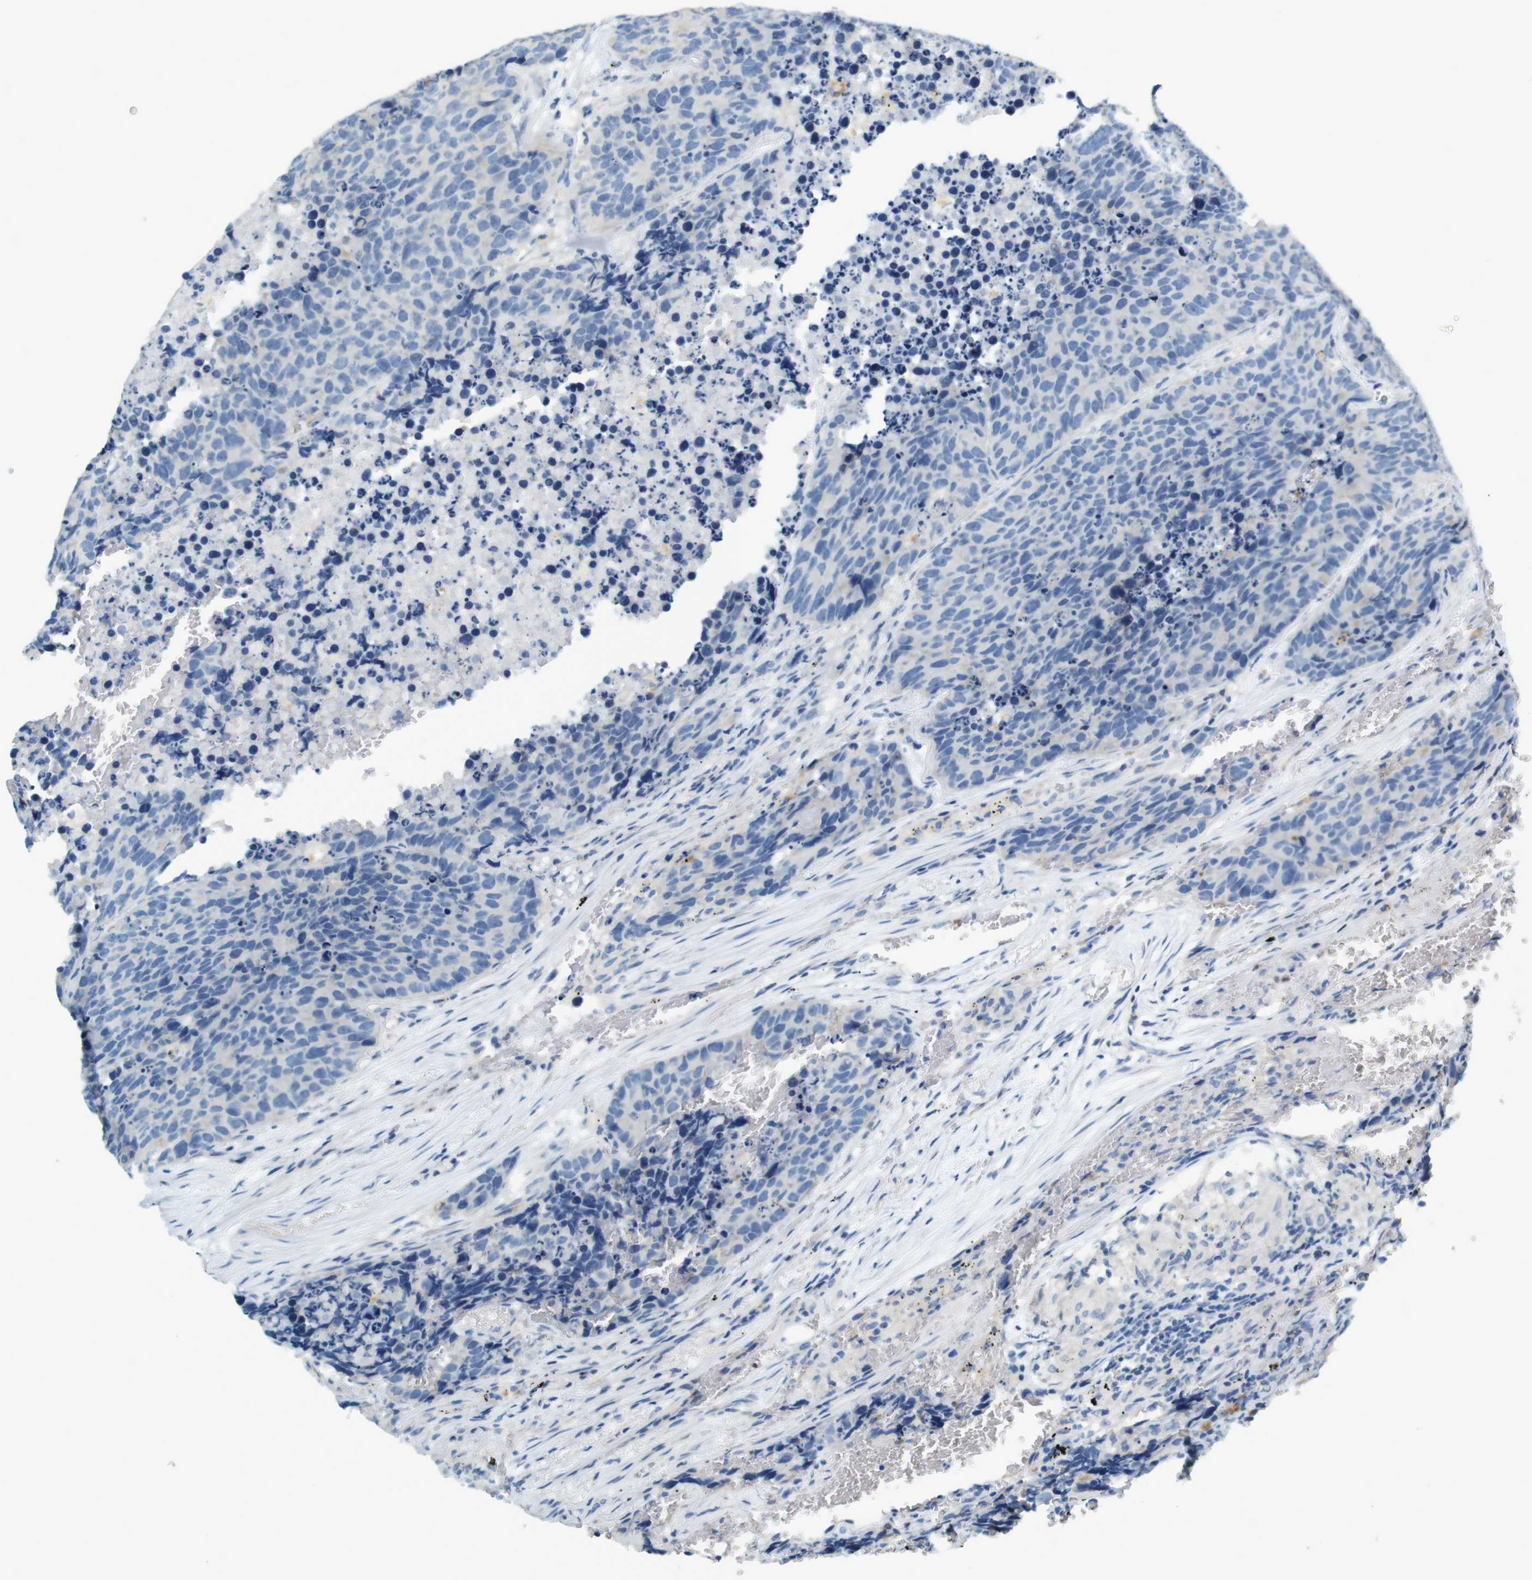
{"staining": {"intensity": "negative", "quantity": "none", "location": "none"}, "tissue": "carcinoid", "cell_type": "Tumor cells", "image_type": "cancer", "snomed": [{"axis": "morphology", "description": "Carcinoid, malignant, NOS"}, {"axis": "topography", "description": "Lung"}], "caption": "Carcinoid was stained to show a protein in brown. There is no significant expression in tumor cells.", "gene": "LRRK2", "patient": {"sex": "male", "age": 60}}